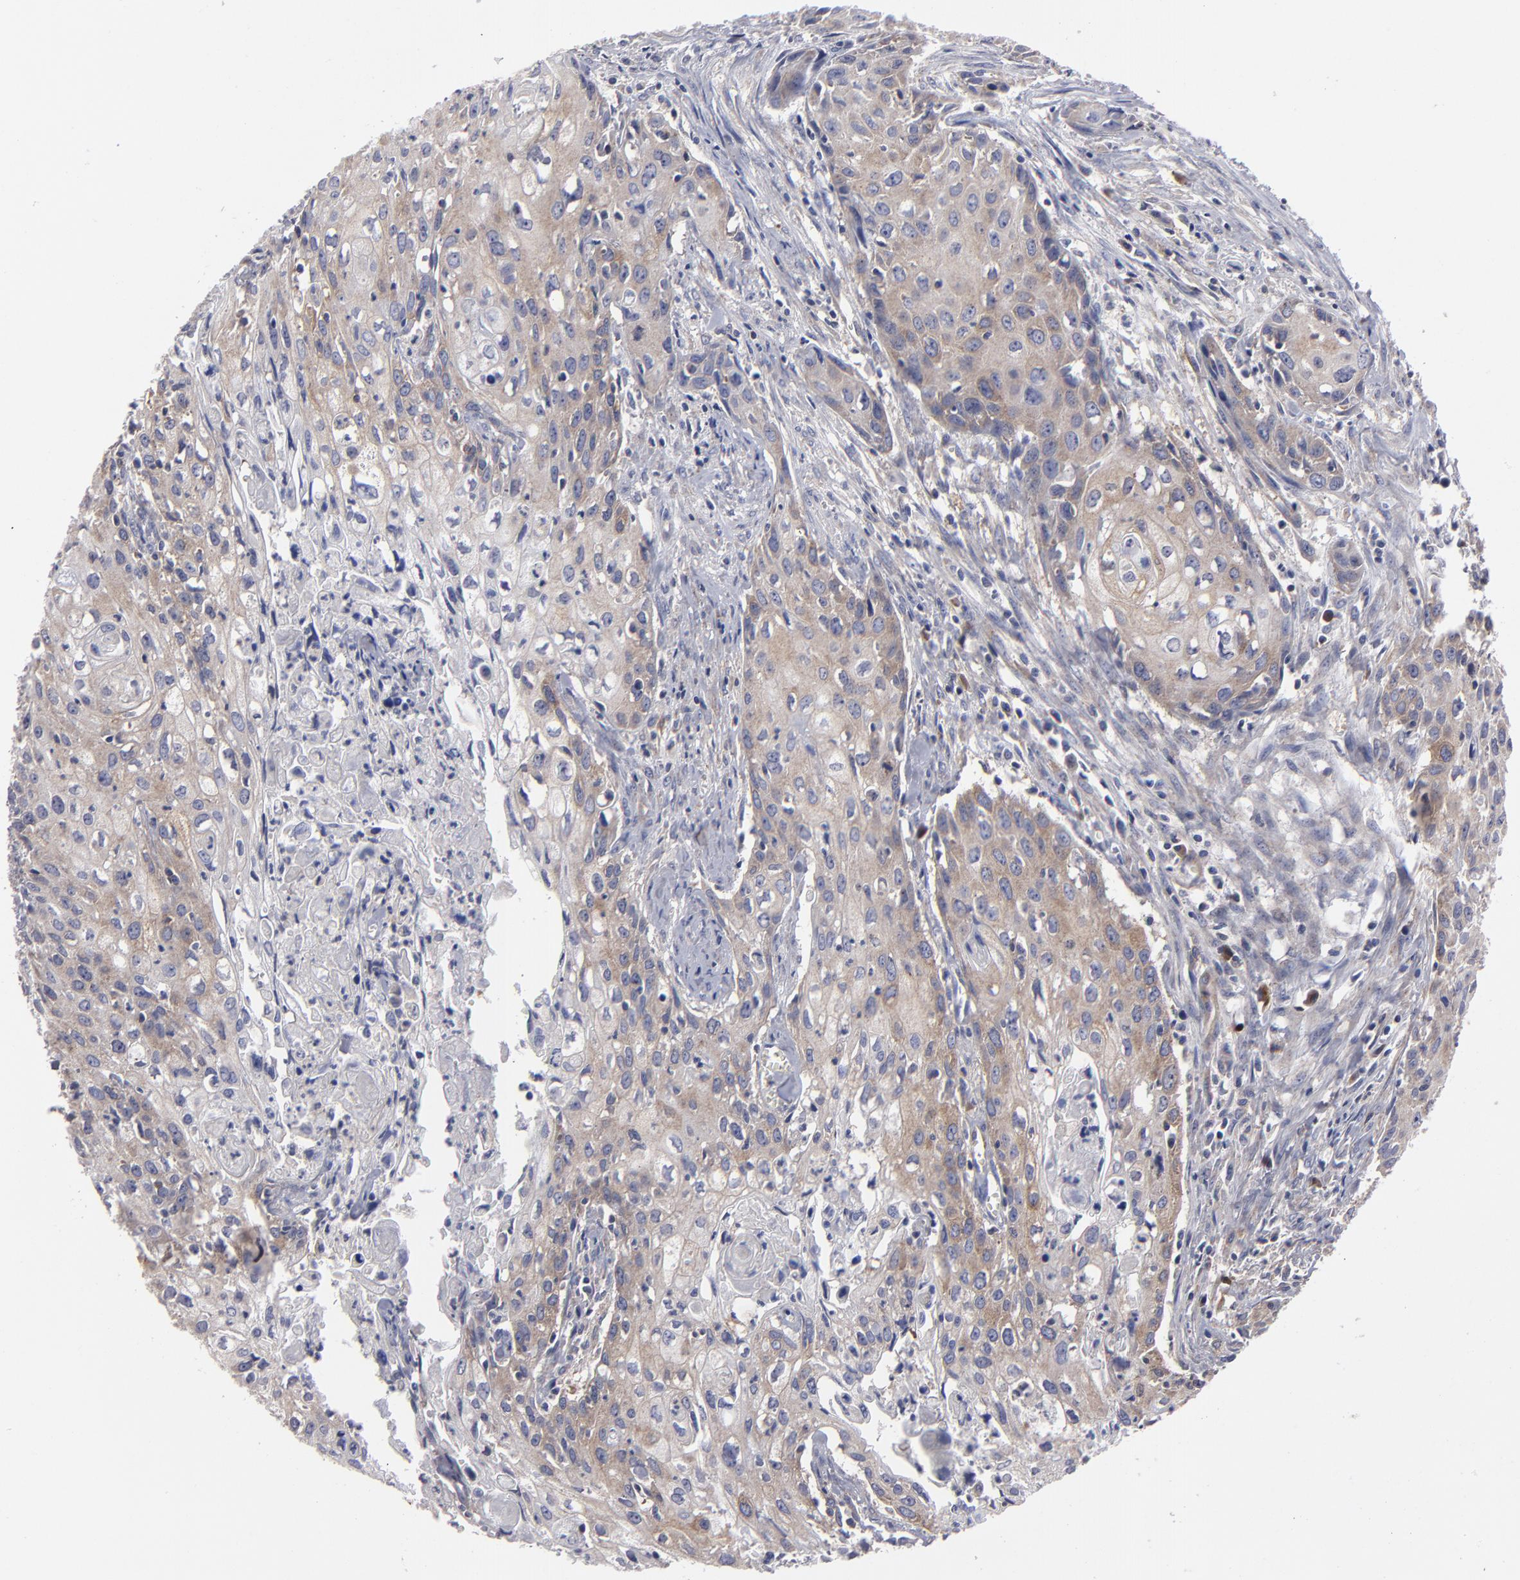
{"staining": {"intensity": "moderate", "quantity": ">75%", "location": "cytoplasmic/membranous"}, "tissue": "urothelial cancer", "cell_type": "Tumor cells", "image_type": "cancer", "snomed": [{"axis": "morphology", "description": "Urothelial carcinoma, High grade"}, {"axis": "topography", "description": "Urinary bladder"}], "caption": "Human urothelial cancer stained with a protein marker reveals moderate staining in tumor cells.", "gene": "CEP97", "patient": {"sex": "male", "age": 54}}